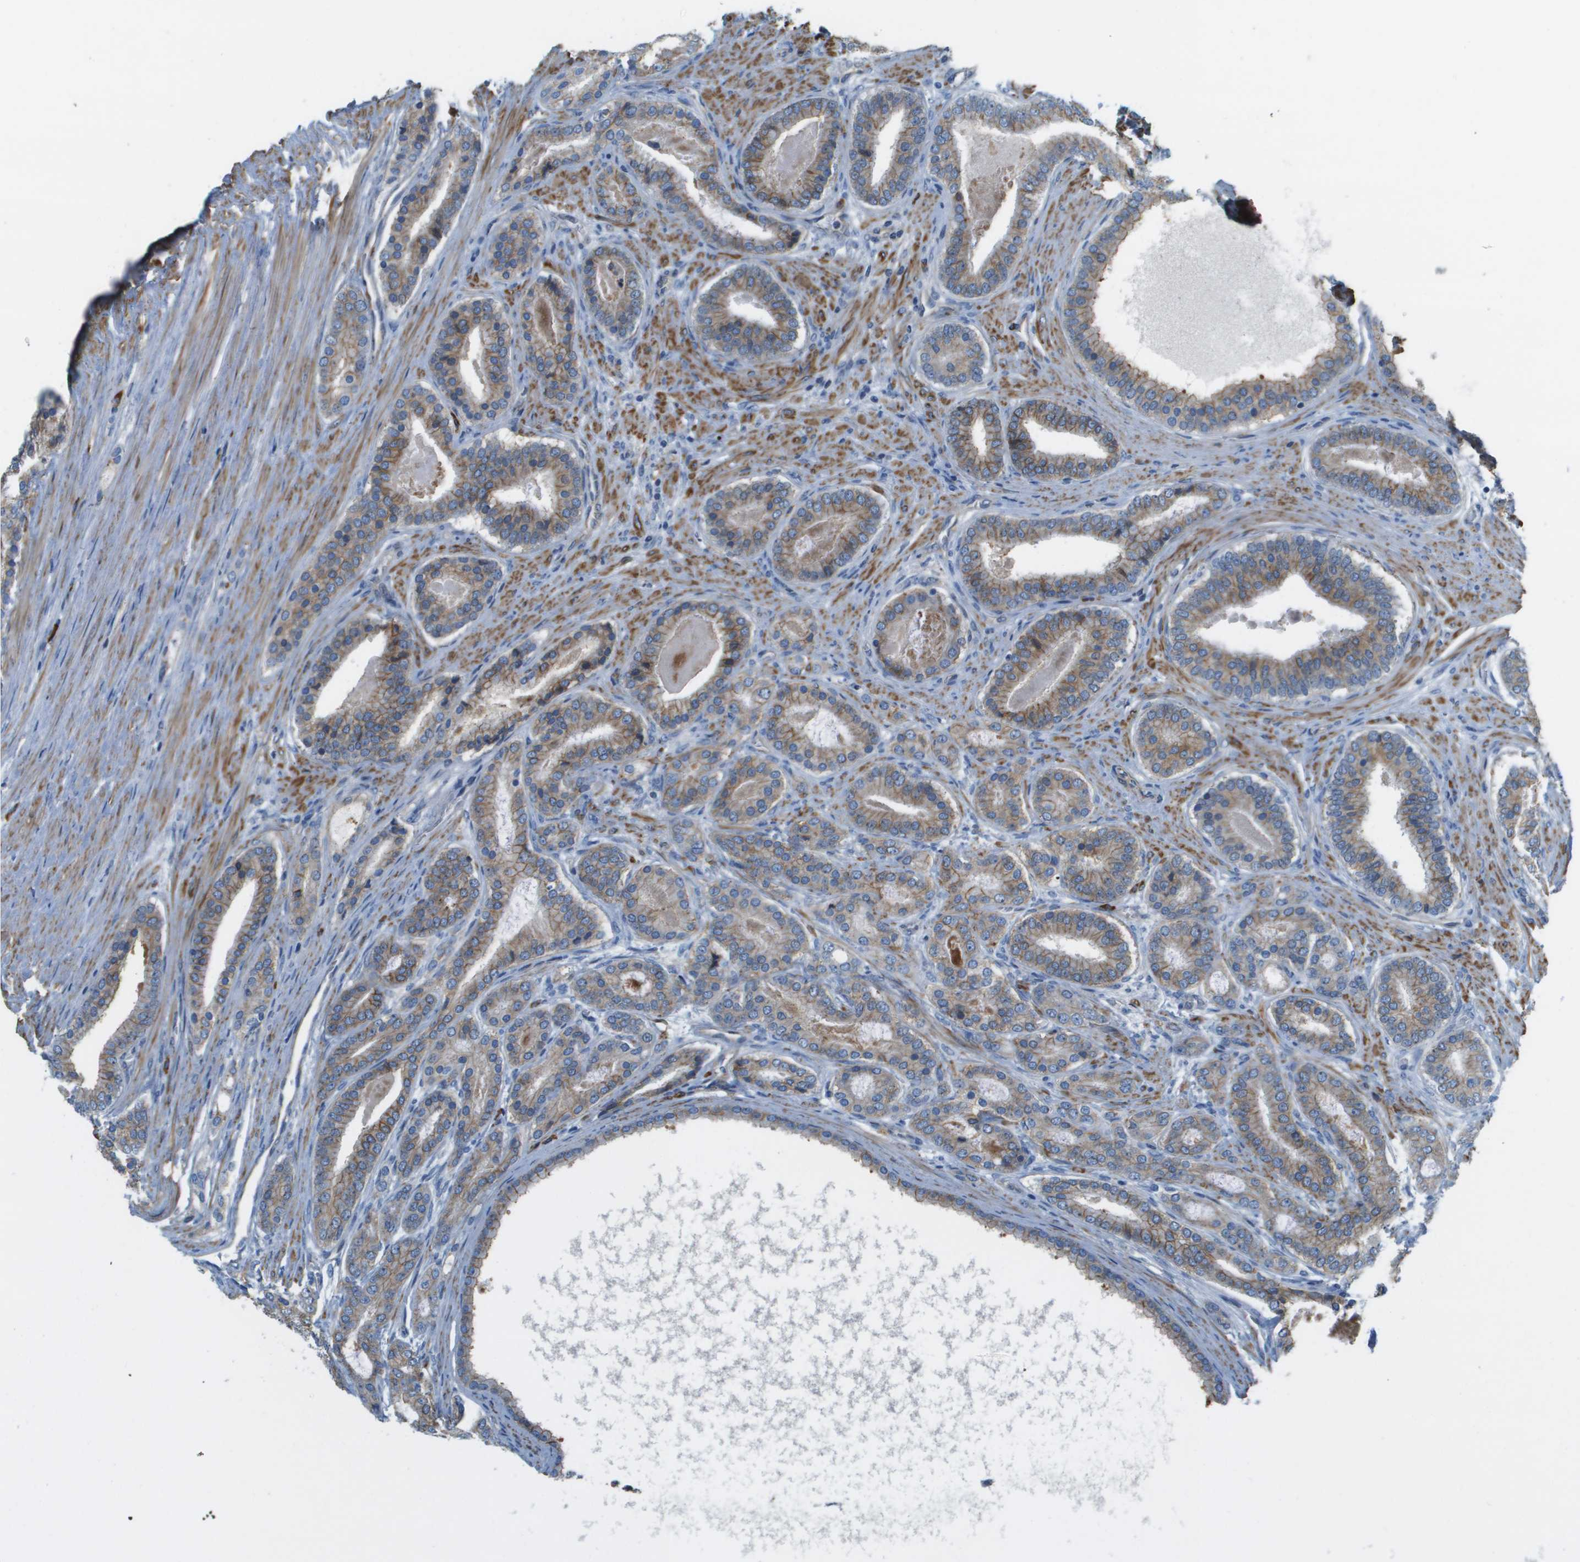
{"staining": {"intensity": "weak", "quantity": ">75%", "location": "cytoplasmic/membranous"}, "tissue": "prostate cancer", "cell_type": "Tumor cells", "image_type": "cancer", "snomed": [{"axis": "morphology", "description": "Adenocarcinoma, High grade"}, {"axis": "topography", "description": "Prostate"}], "caption": "Brown immunohistochemical staining in prostate adenocarcinoma (high-grade) reveals weak cytoplasmic/membranous positivity in approximately >75% of tumor cells.", "gene": "MYH11", "patient": {"sex": "male", "age": 60}}